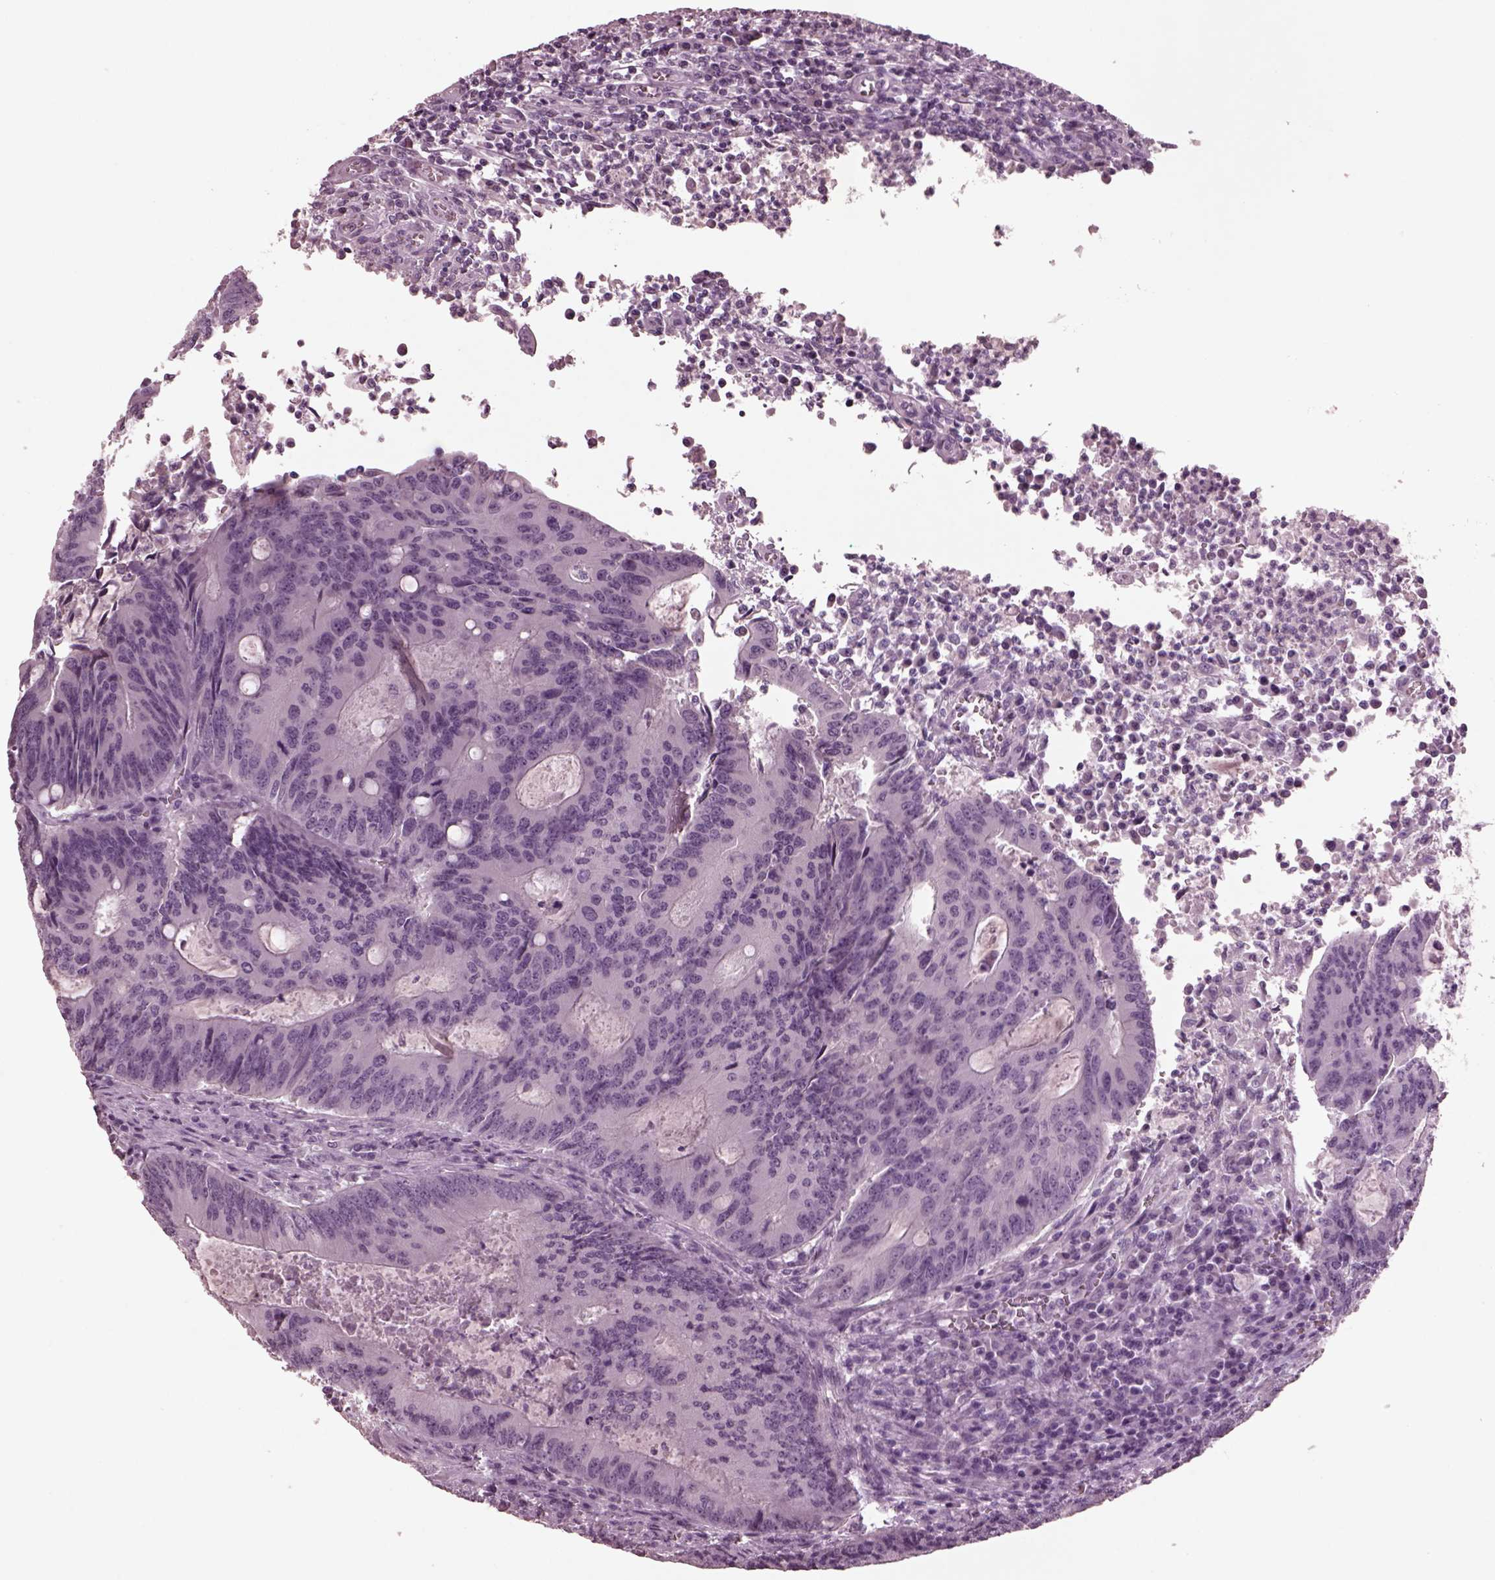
{"staining": {"intensity": "negative", "quantity": "none", "location": "none"}, "tissue": "colorectal cancer", "cell_type": "Tumor cells", "image_type": "cancer", "snomed": [{"axis": "morphology", "description": "Adenocarcinoma, NOS"}, {"axis": "topography", "description": "Colon"}], "caption": "A histopathology image of human colorectal cancer (adenocarcinoma) is negative for staining in tumor cells.", "gene": "MIB2", "patient": {"sex": "male", "age": 67}}